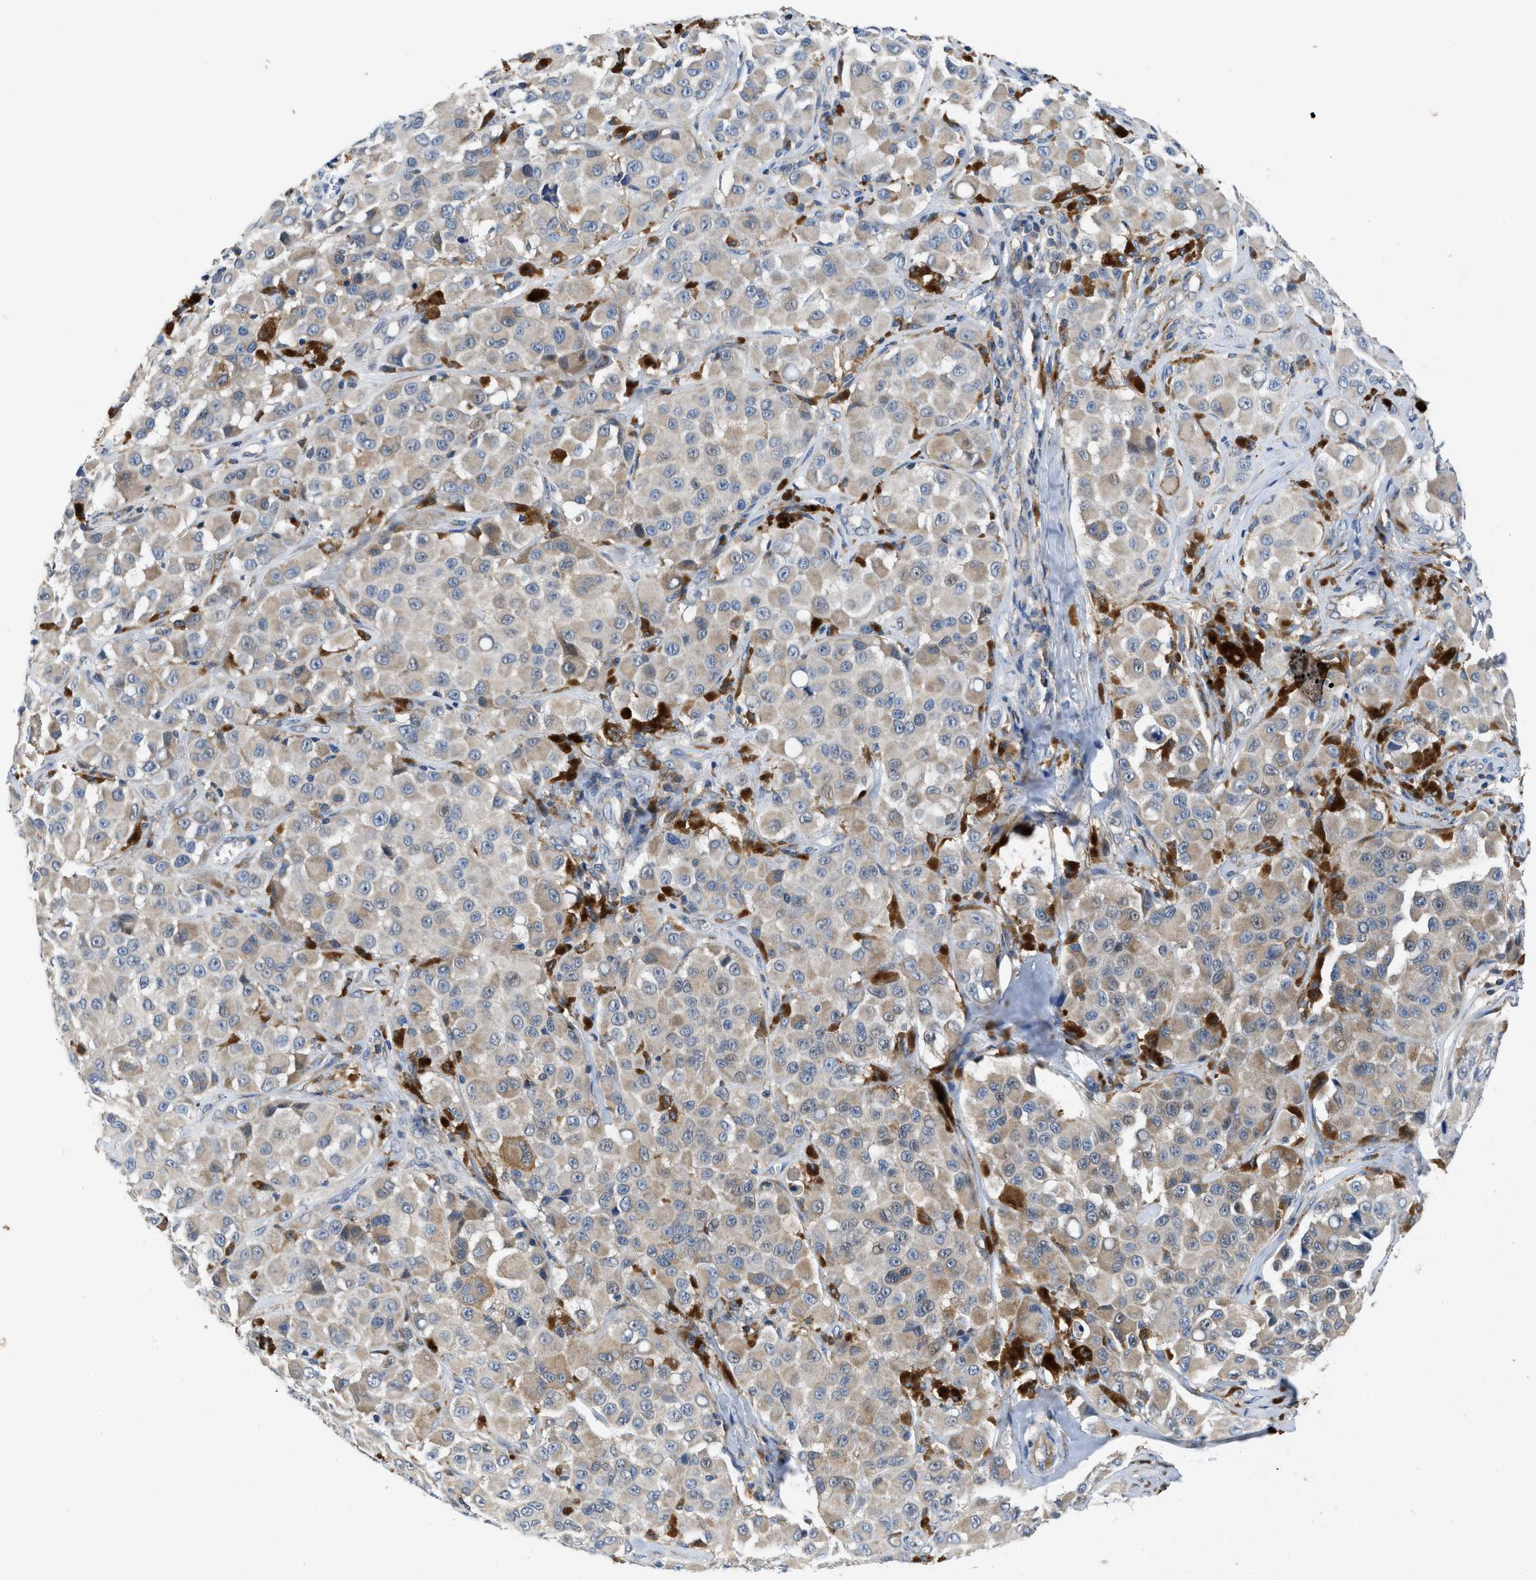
{"staining": {"intensity": "negative", "quantity": "none", "location": "none"}, "tissue": "melanoma", "cell_type": "Tumor cells", "image_type": "cancer", "snomed": [{"axis": "morphology", "description": "Malignant melanoma, NOS"}, {"axis": "topography", "description": "Skin"}], "caption": "DAB immunohistochemical staining of melanoma exhibits no significant expression in tumor cells.", "gene": "ENPP4", "patient": {"sex": "male", "age": 84}}